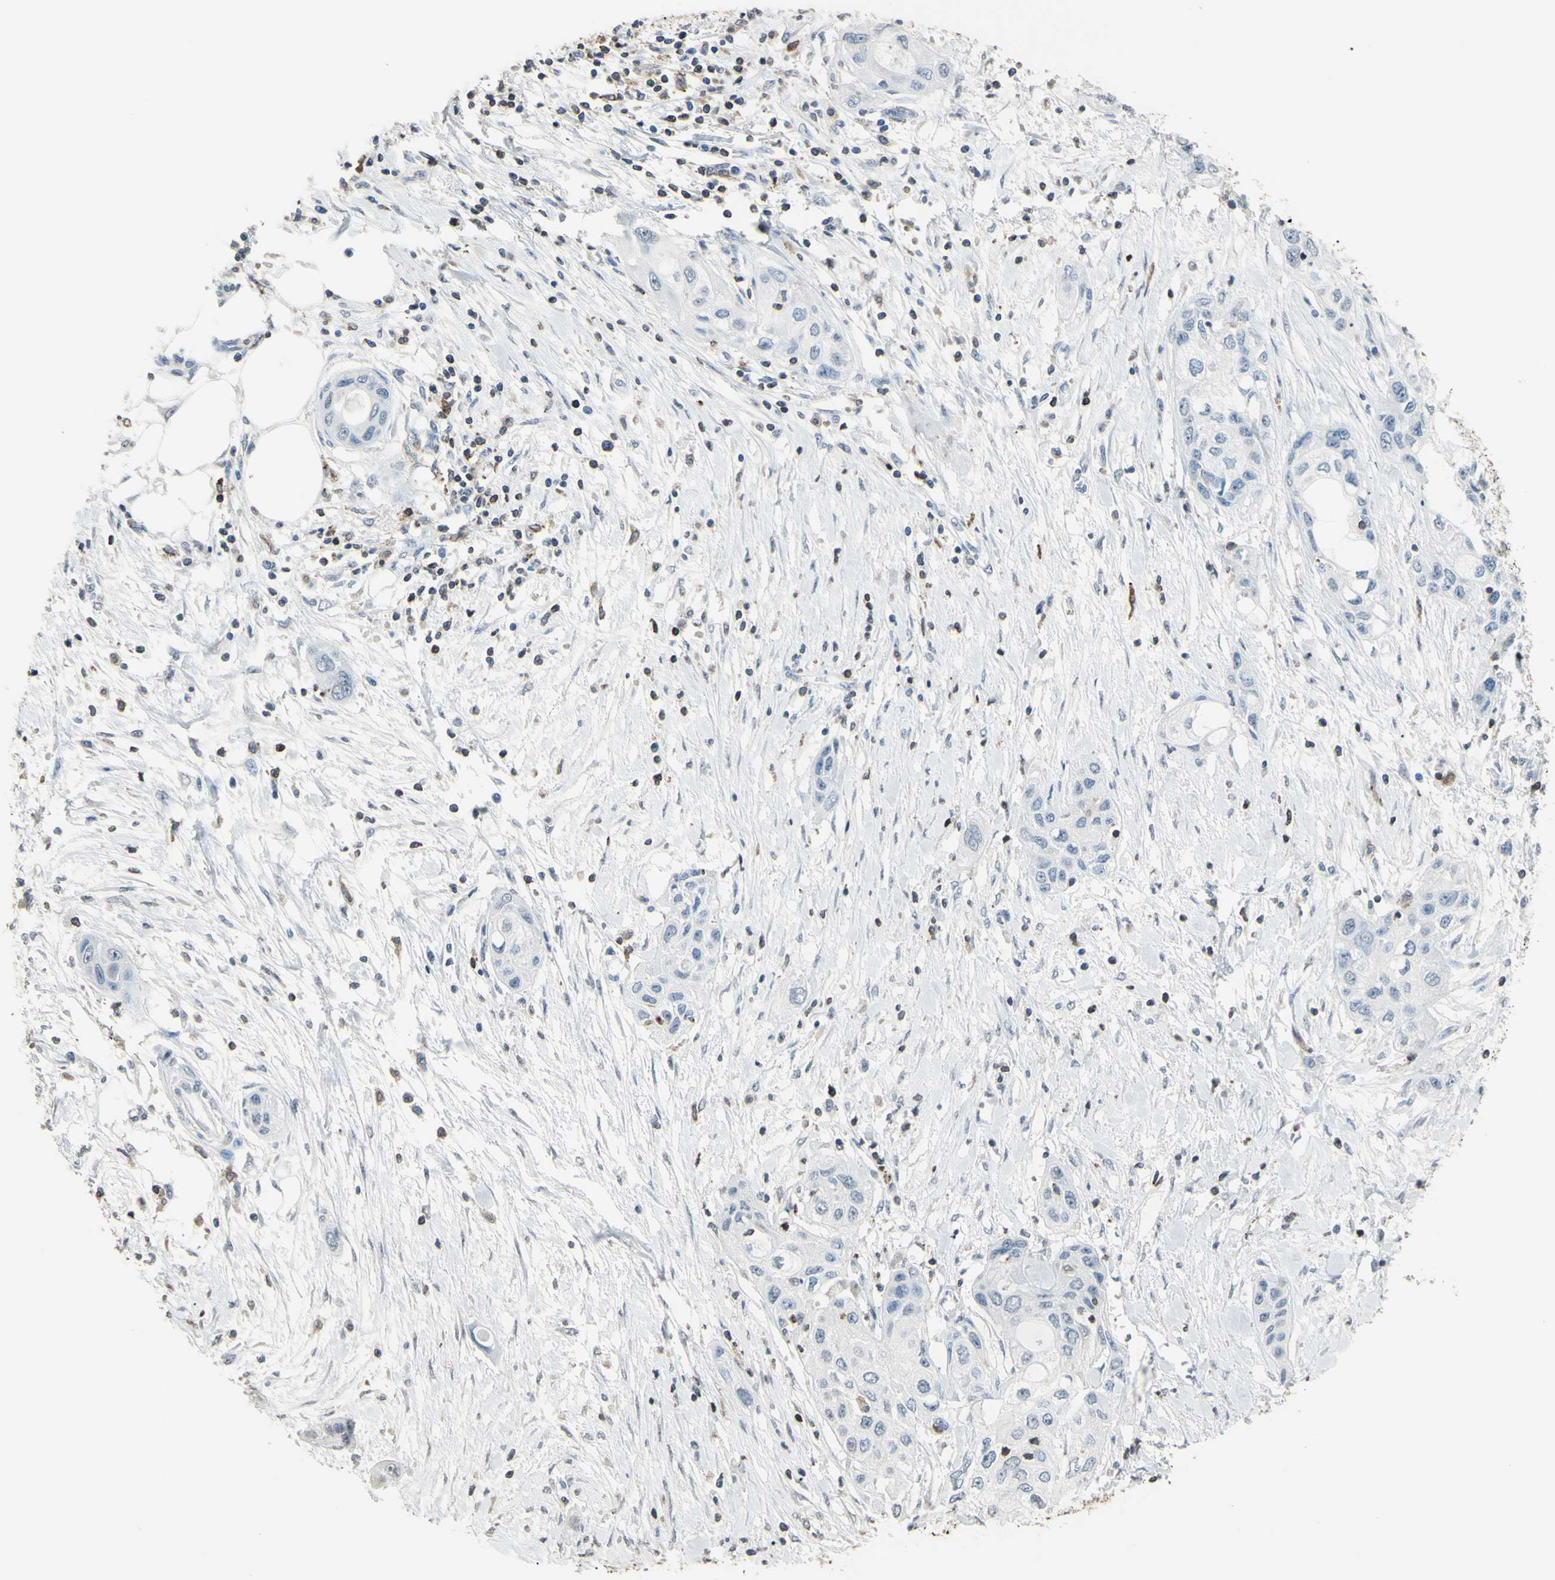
{"staining": {"intensity": "negative", "quantity": "none", "location": "none"}, "tissue": "pancreatic cancer", "cell_type": "Tumor cells", "image_type": "cancer", "snomed": [{"axis": "morphology", "description": "Adenocarcinoma, NOS"}, {"axis": "topography", "description": "Pancreas"}], "caption": "DAB (3,3'-diaminobenzidine) immunohistochemical staining of human pancreatic adenocarcinoma displays no significant staining in tumor cells.", "gene": "PSTPIP1", "patient": {"sex": "female", "age": 70}}